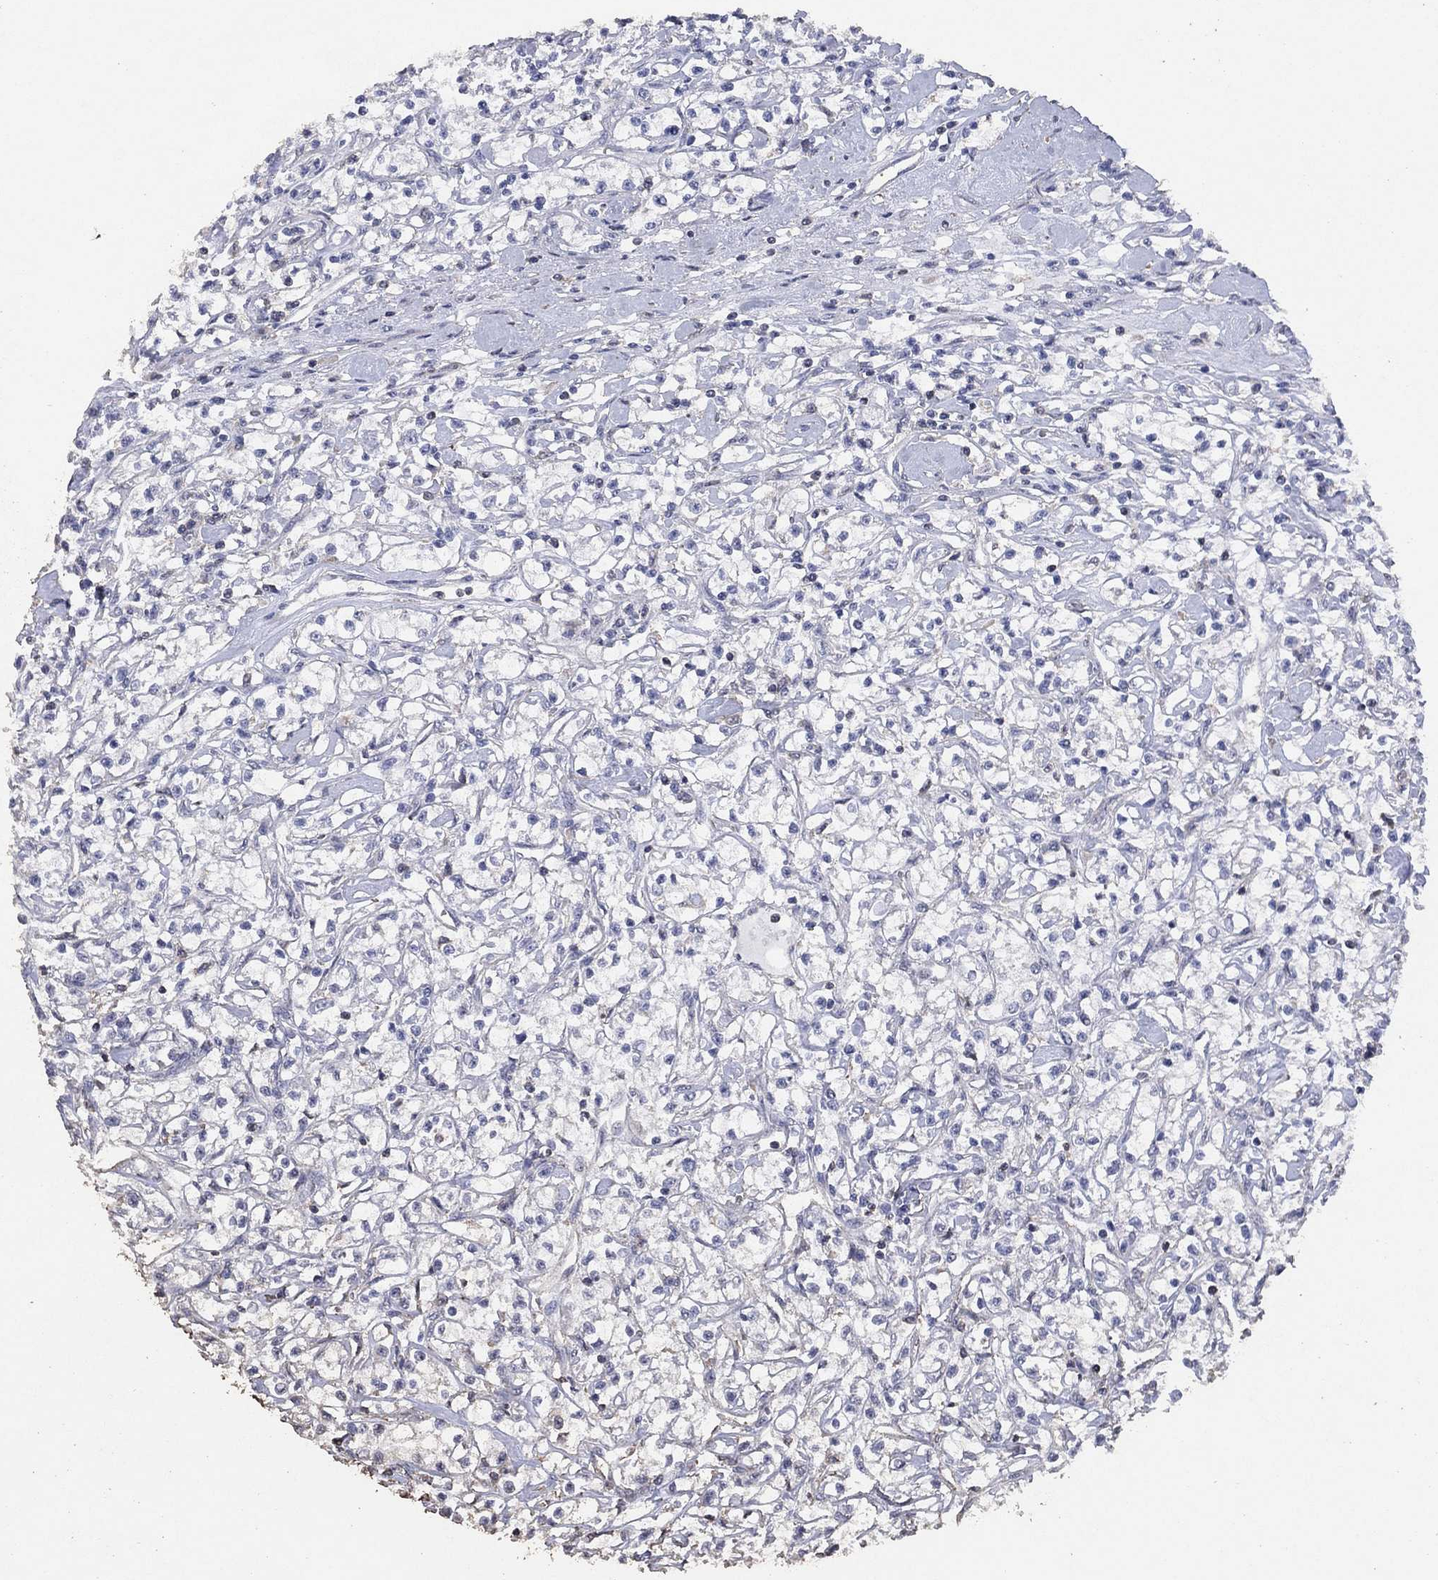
{"staining": {"intensity": "negative", "quantity": "none", "location": "none"}, "tissue": "renal cancer", "cell_type": "Tumor cells", "image_type": "cancer", "snomed": [{"axis": "morphology", "description": "Adenocarcinoma, NOS"}, {"axis": "topography", "description": "Kidney"}], "caption": "Tumor cells show no significant staining in renal adenocarcinoma. (DAB immunohistochemistry (IHC) with hematoxylin counter stain).", "gene": "ADPRHL1", "patient": {"sex": "female", "age": 59}}